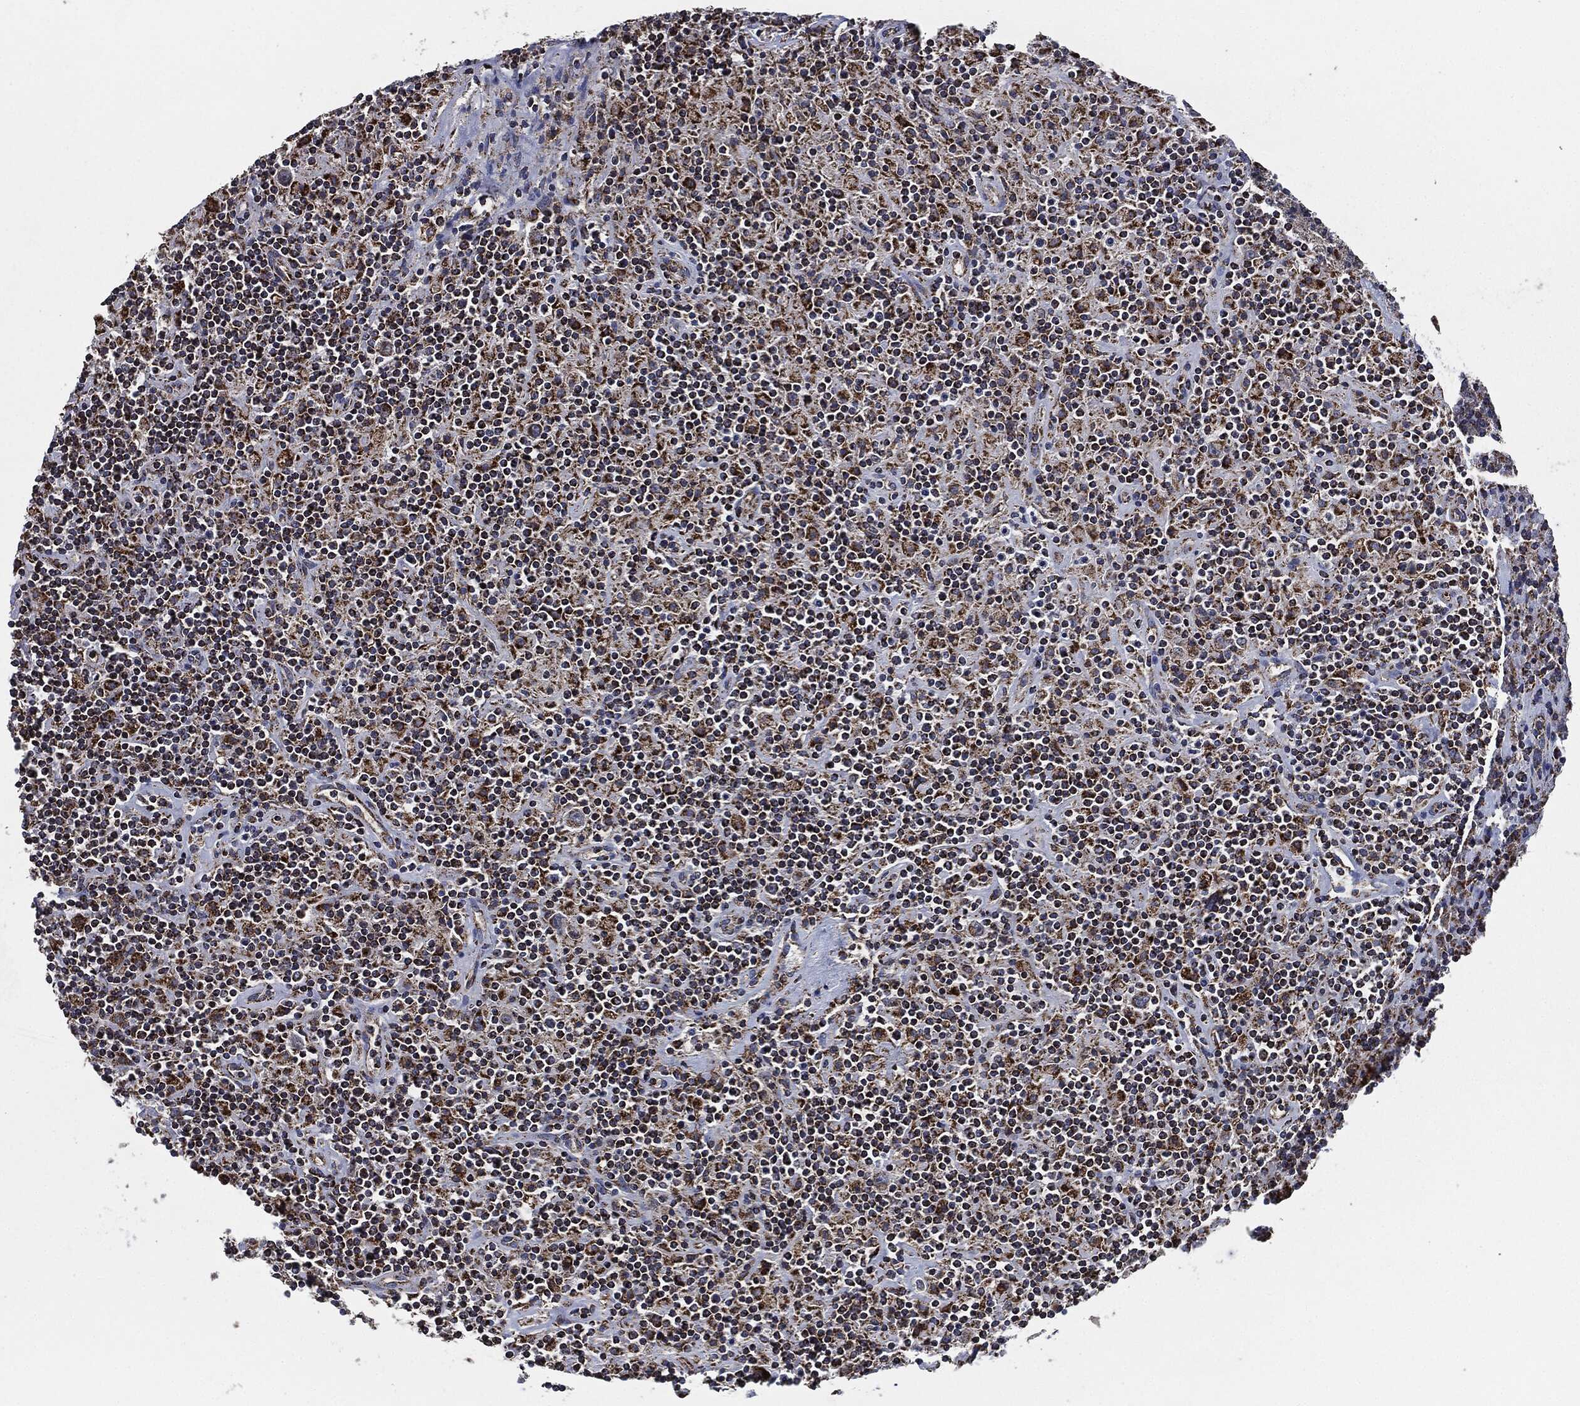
{"staining": {"intensity": "moderate", "quantity": ">75%", "location": "cytoplasmic/membranous"}, "tissue": "lymphoma", "cell_type": "Tumor cells", "image_type": "cancer", "snomed": [{"axis": "morphology", "description": "Hodgkin's disease, NOS"}, {"axis": "topography", "description": "Lymph node"}], "caption": "High-power microscopy captured an immunohistochemistry (IHC) photomicrograph of lymphoma, revealing moderate cytoplasmic/membranous expression in about >75% of tumor cells.", "gene": "NDUFV2", "patient": {"sex": "male", "age": 70}}